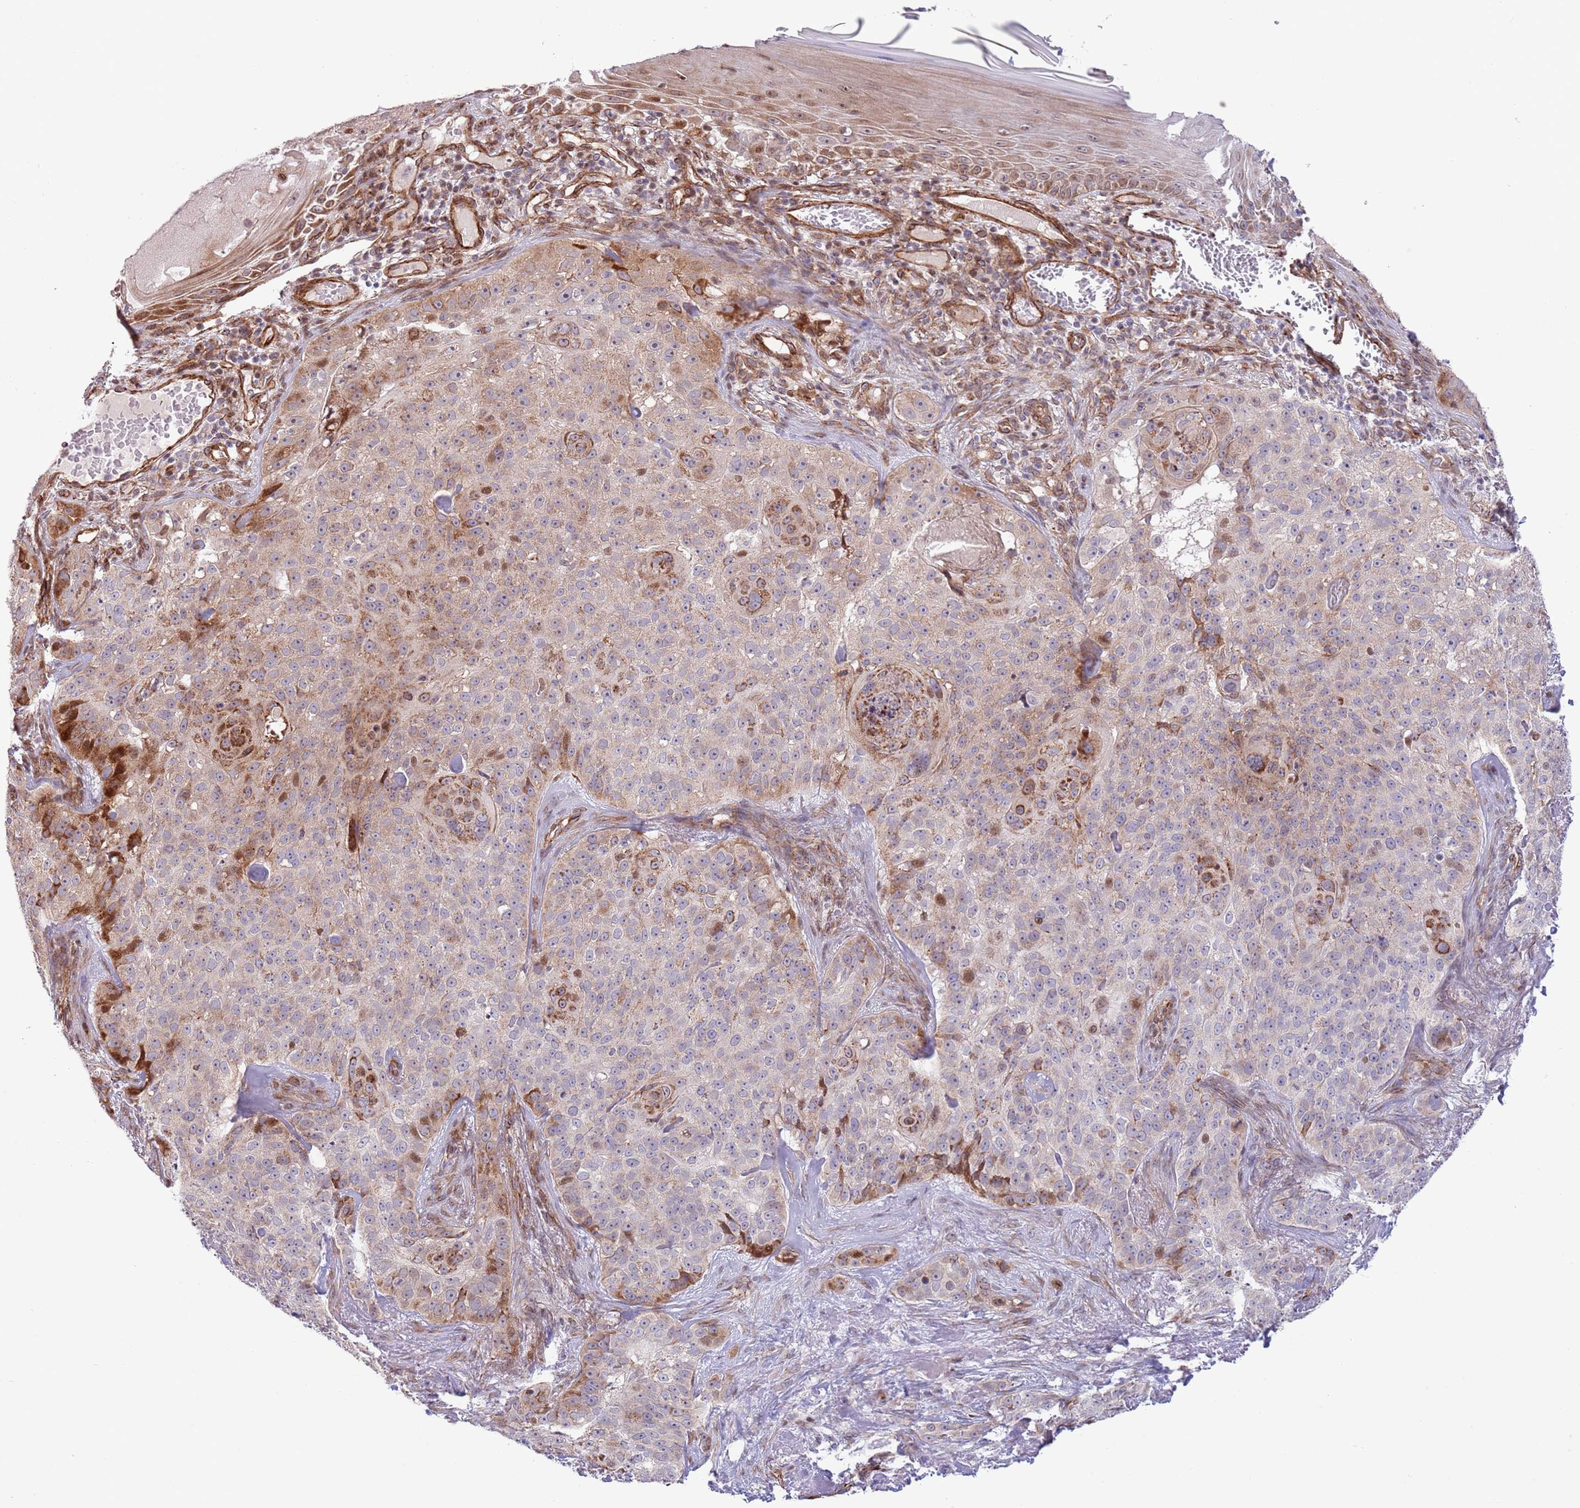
{"staining": {"intensity": "moderate", "quantity": "25%-75%", "location": "cytoplasmic/membranous"}, "tissue": "skin cancer", "cell_type": "Tumor cells", "image_type": "cancer", "snomed": [{"axis": "morphology", "description": "Basal cell carcinoma"}, {"axis": "topography", "description": "Skin"}], "caption": "Skin cancer stained with immunohistochemistry displays moderate cytoplasmic/membranous expression in approximately 25%-75% of tumor cells.", "gene": "NEK3", "patient": {"sex": "female", "age": 92}}